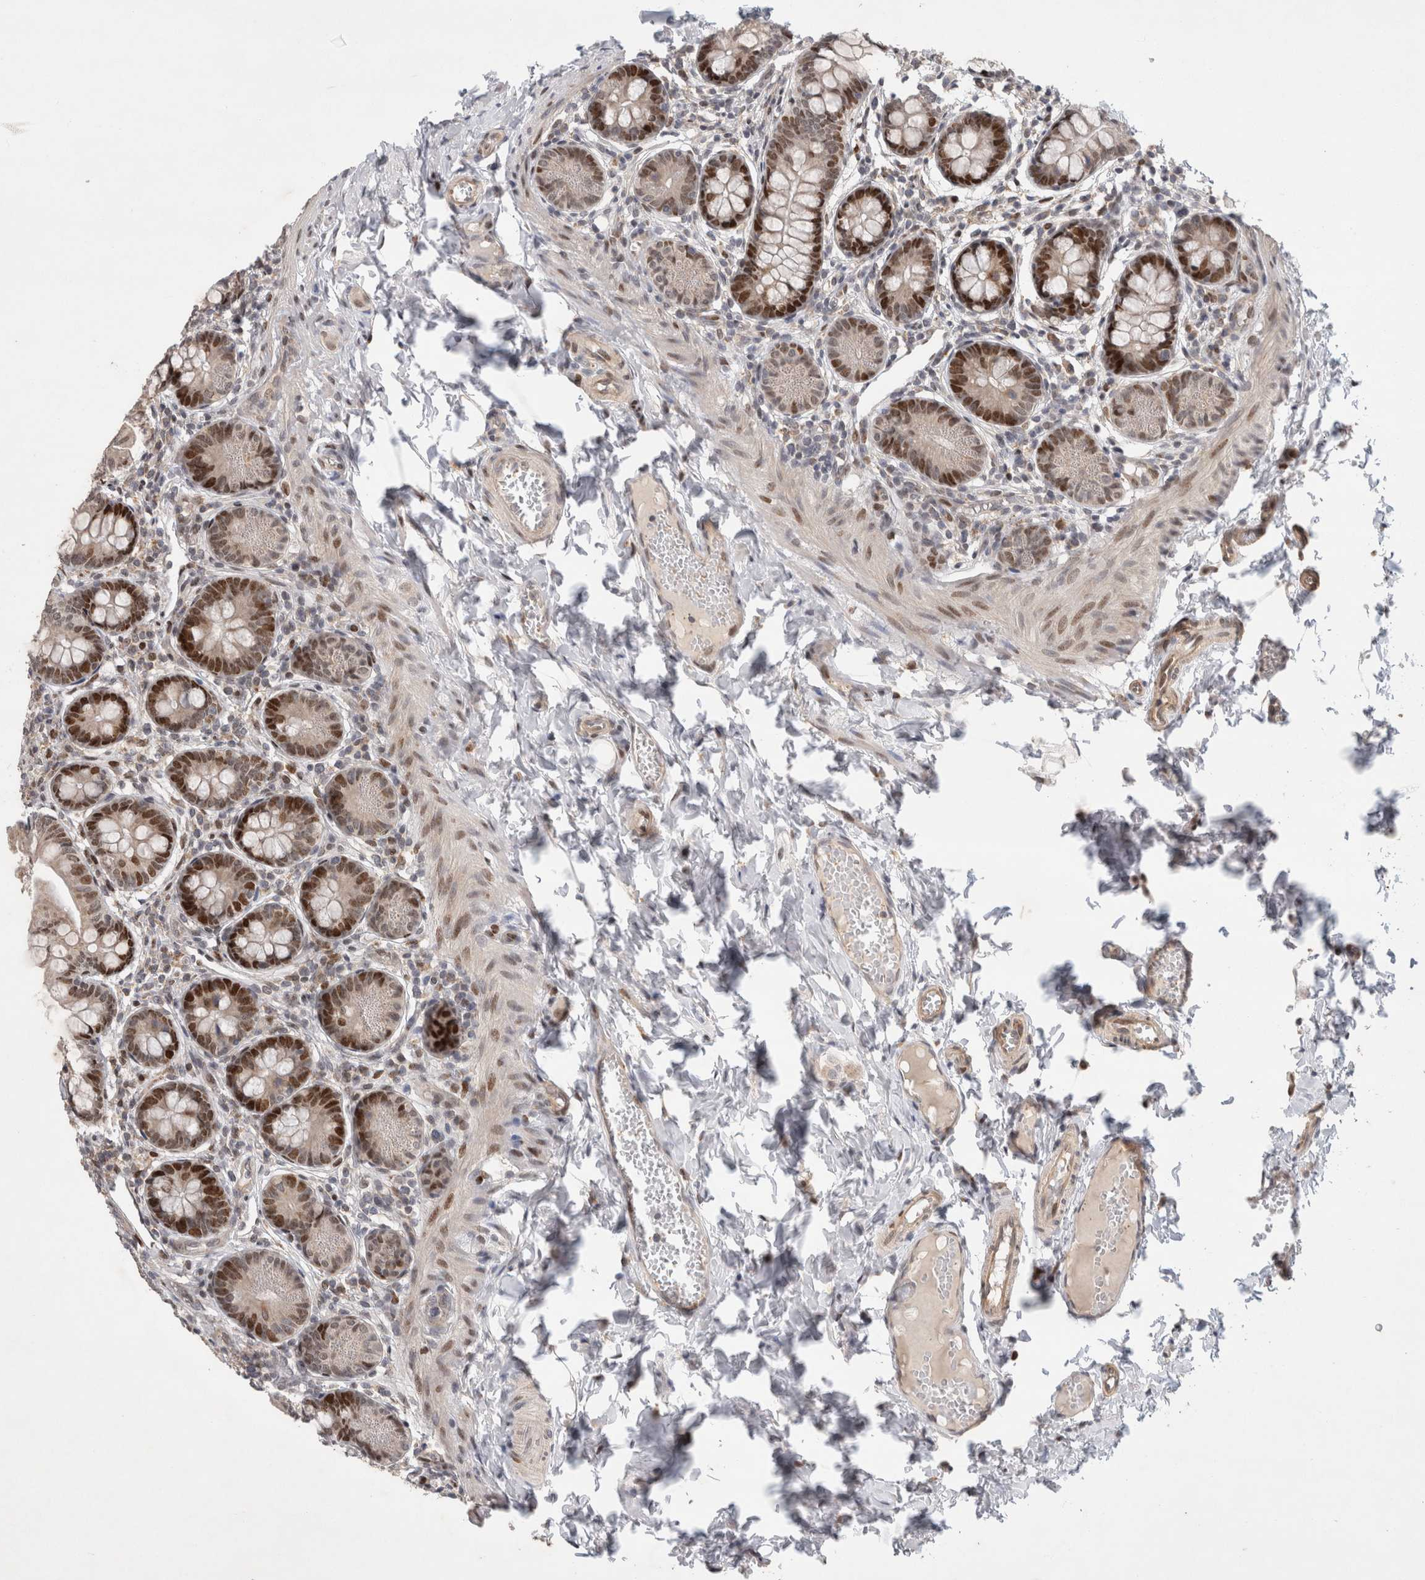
{"staining": {"intensity": "strong", "quantity": ">75%", "location": "nuclear"}, "tissue": "small intestine", "cell_type": "Glandular cells", "image_type": "normal", "snomed": [{"axis": "morphology", "description": "Normal tissue, NOS"}, {"axis": "topography", "description": "Small intestine"}], "caption": "A brown stain labels strong nuclear positivity of a protein in glandular cells of normal small intestine.", "gene": "C8orf58", "patient": {"sex": "male", "age": 7}}